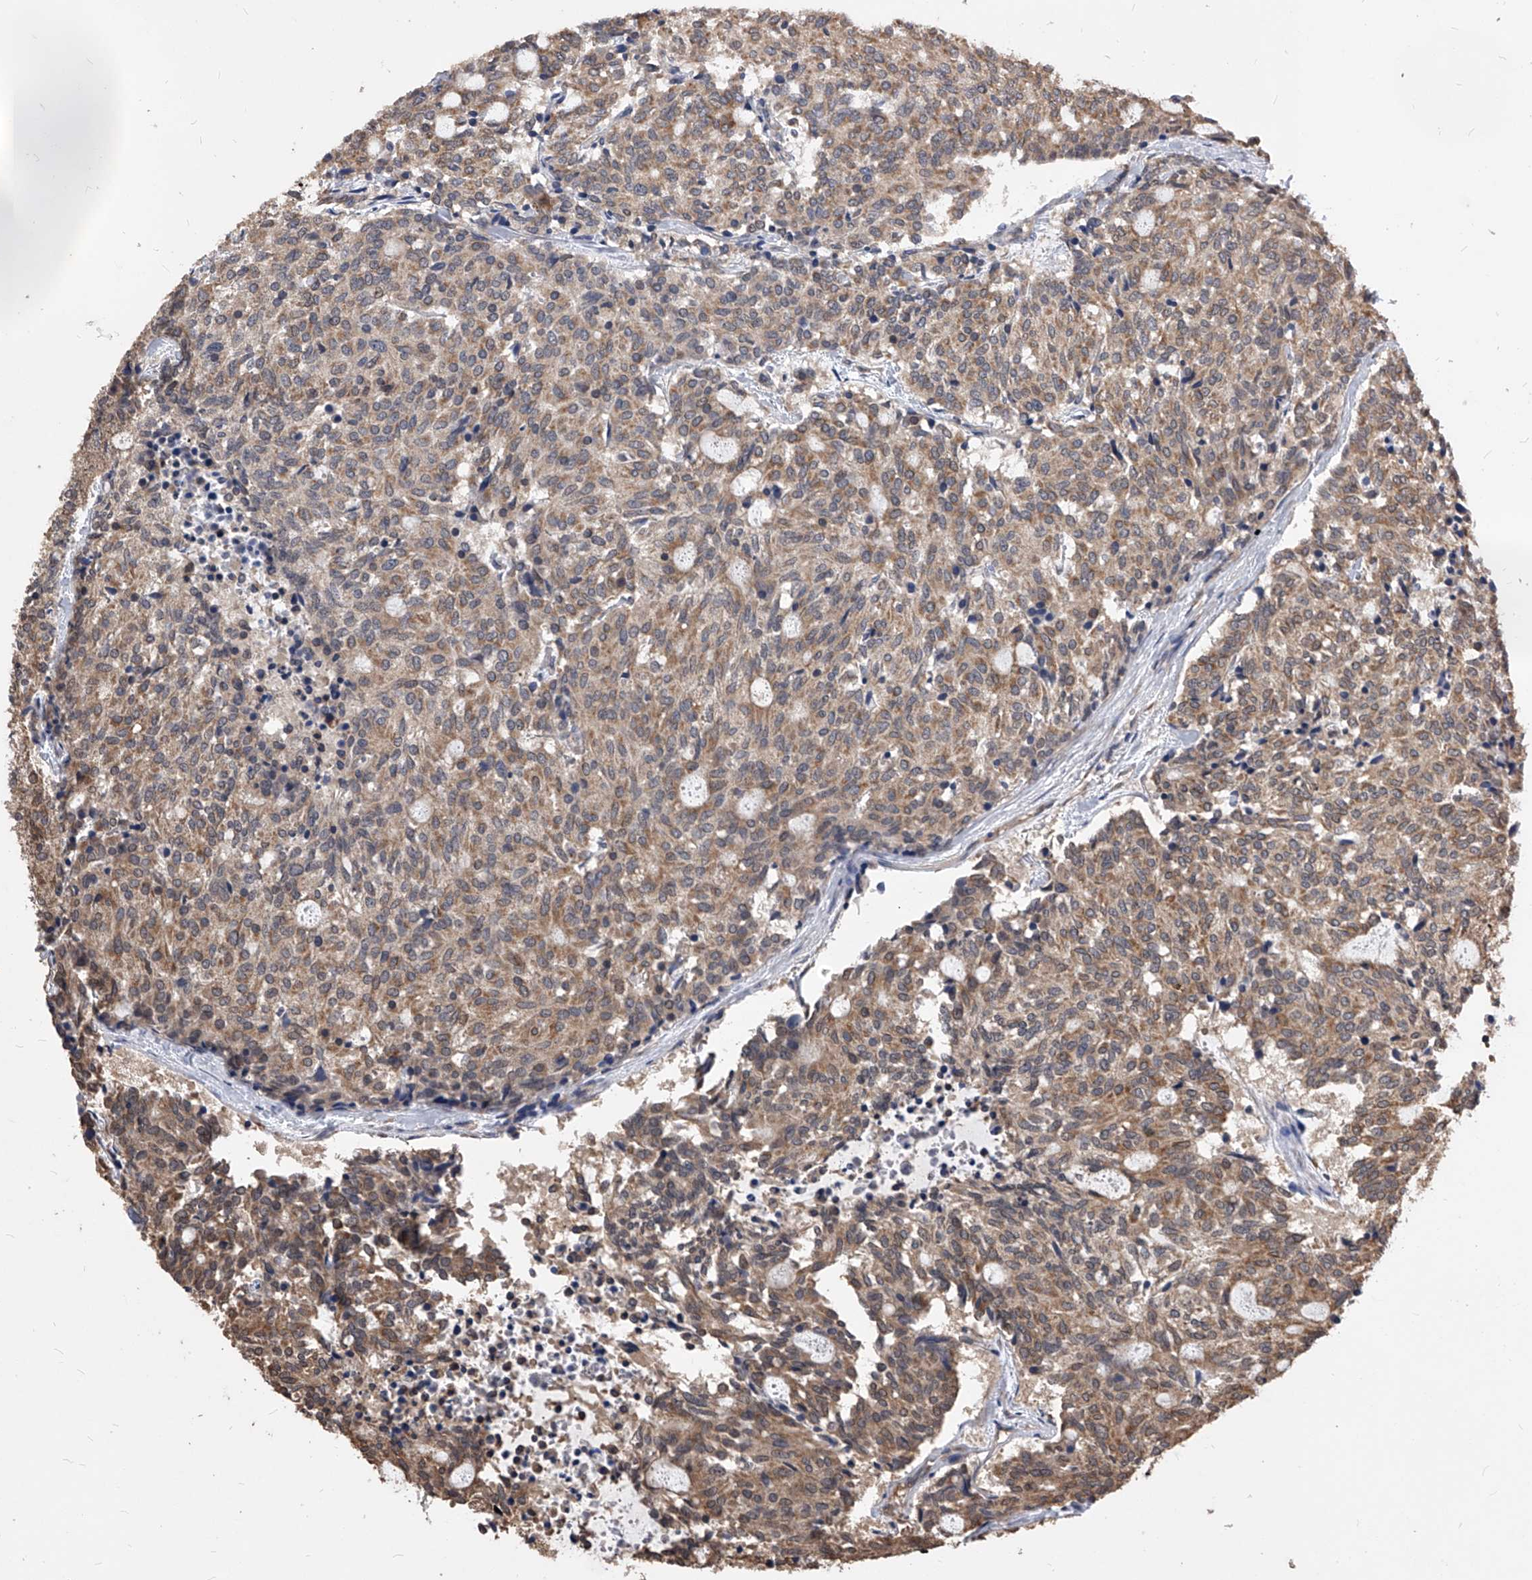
{"staining": {"intensity": "moderate", "quantity": "25%-75%", "location": "cytoplasmic/membranous"}, "tissue": "carcinoid", "cell_type": "Tumor cells", "image_type": "cancer", "snomed": [{"axis": "morphology", "description": "Carcinoid, malignant, NOS"}, {"axis": "topography", "description": "Pancreas"}], "caption": "Human carcinoid (malignant) stained for a protein (brown) exhibits moderate cytoplasmic/membranous positive positivity in about 25%-75% of tumor cells.", "gene": "ID1", "patient": {"sex": "female", "age": 54}}